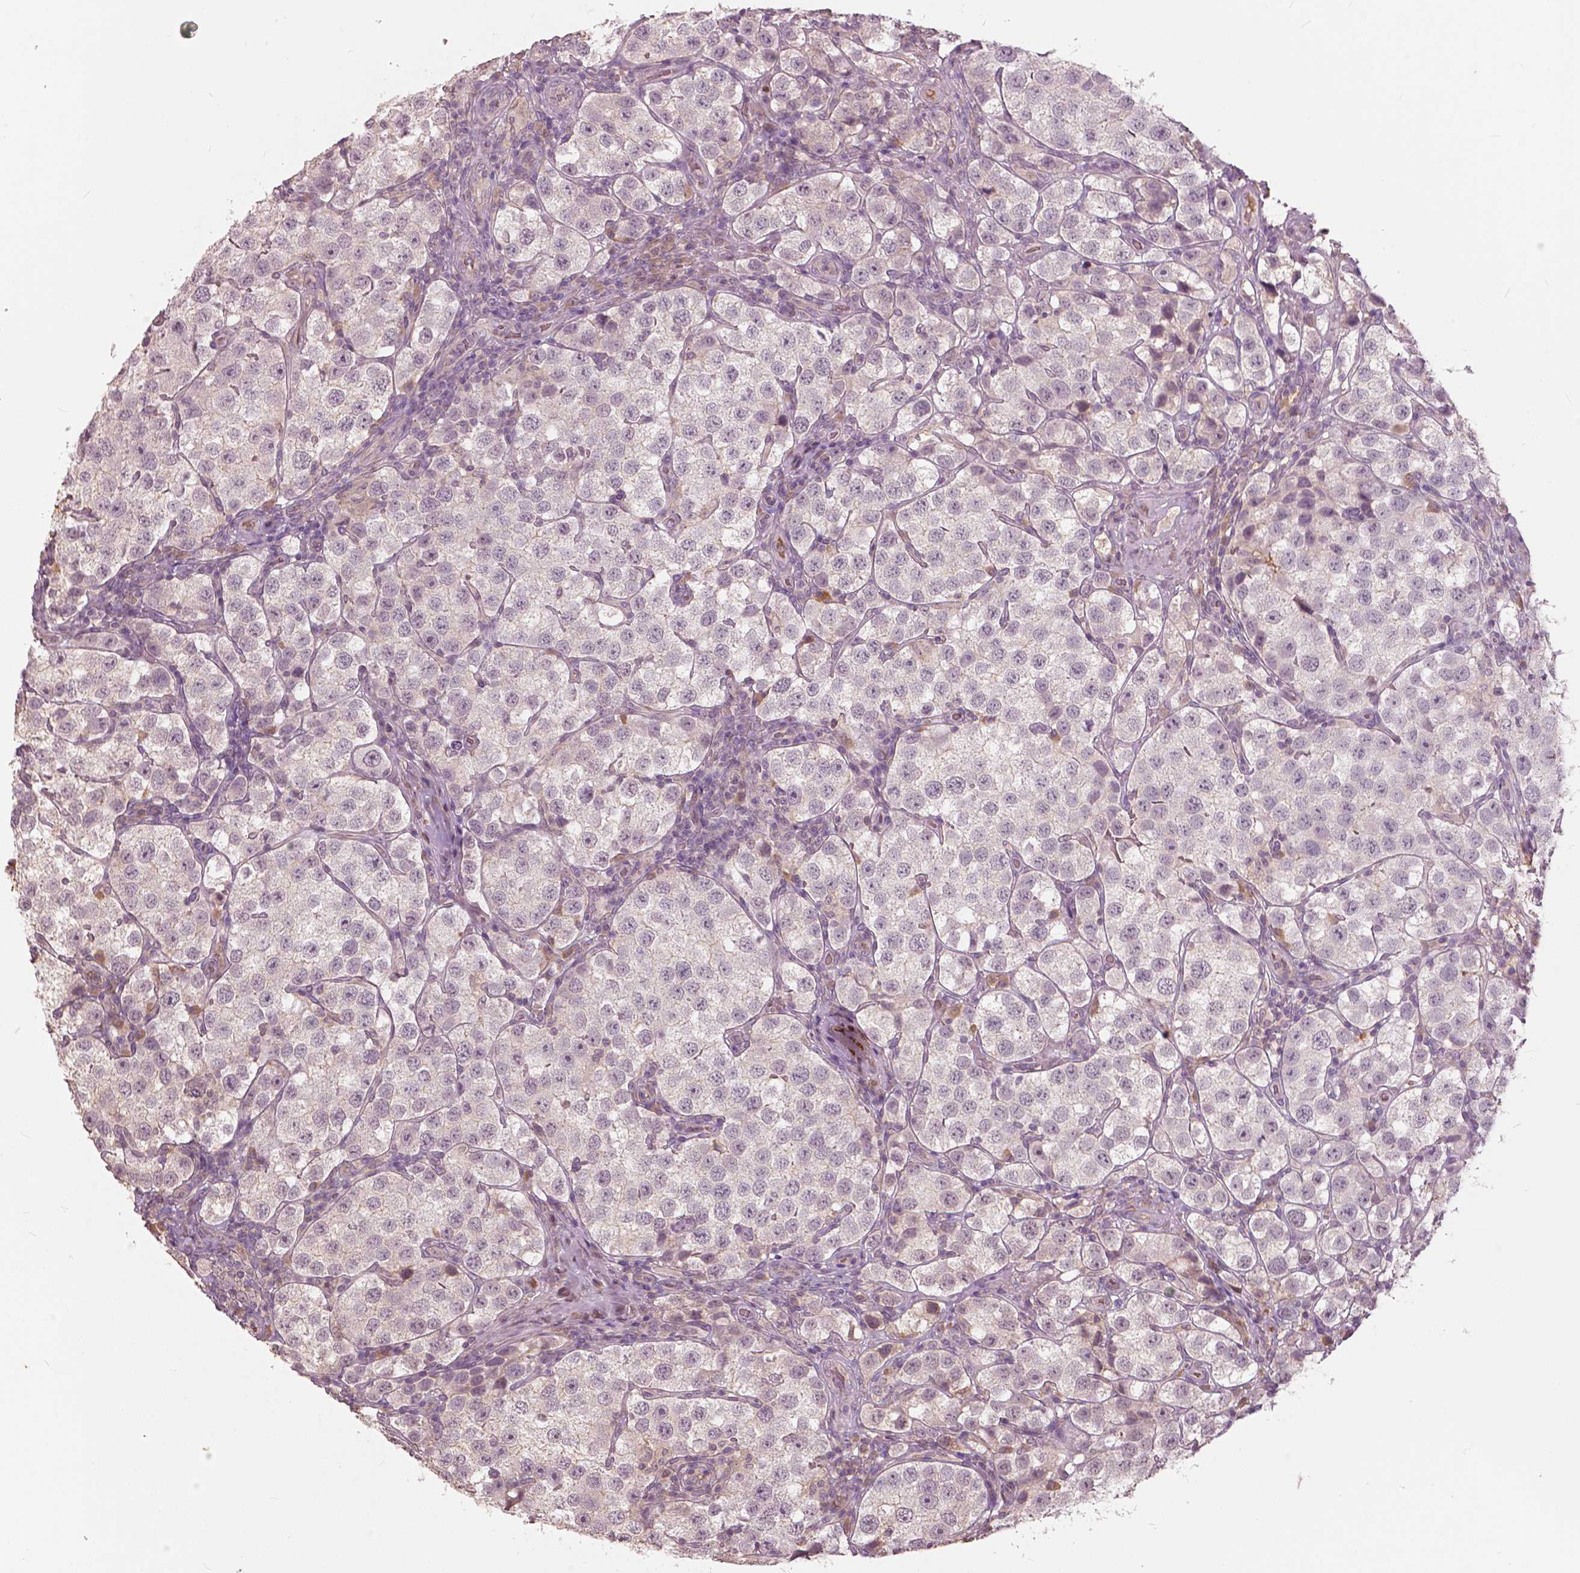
{"staining": {"intensity": "negative", "quantity": "none", "location": "none"}, "tissue": "testis cancer", "cell_type": "Tumor cells", "image_type": "cancer", "snomed": [{"axis": "morphology", "description": "Seminoma, NOS"}, {"axis": "topography", "description": "Testis"}], "caption": "Immunohistochemistry image of neoplastic tissue: human testis seminoma stained with DAB (3,3'-diaminobenzidine) displays no significant protein expression in tumor cells.", "gene": "ANGPTL4", "patient": {"sex": "male", "age": 37}}